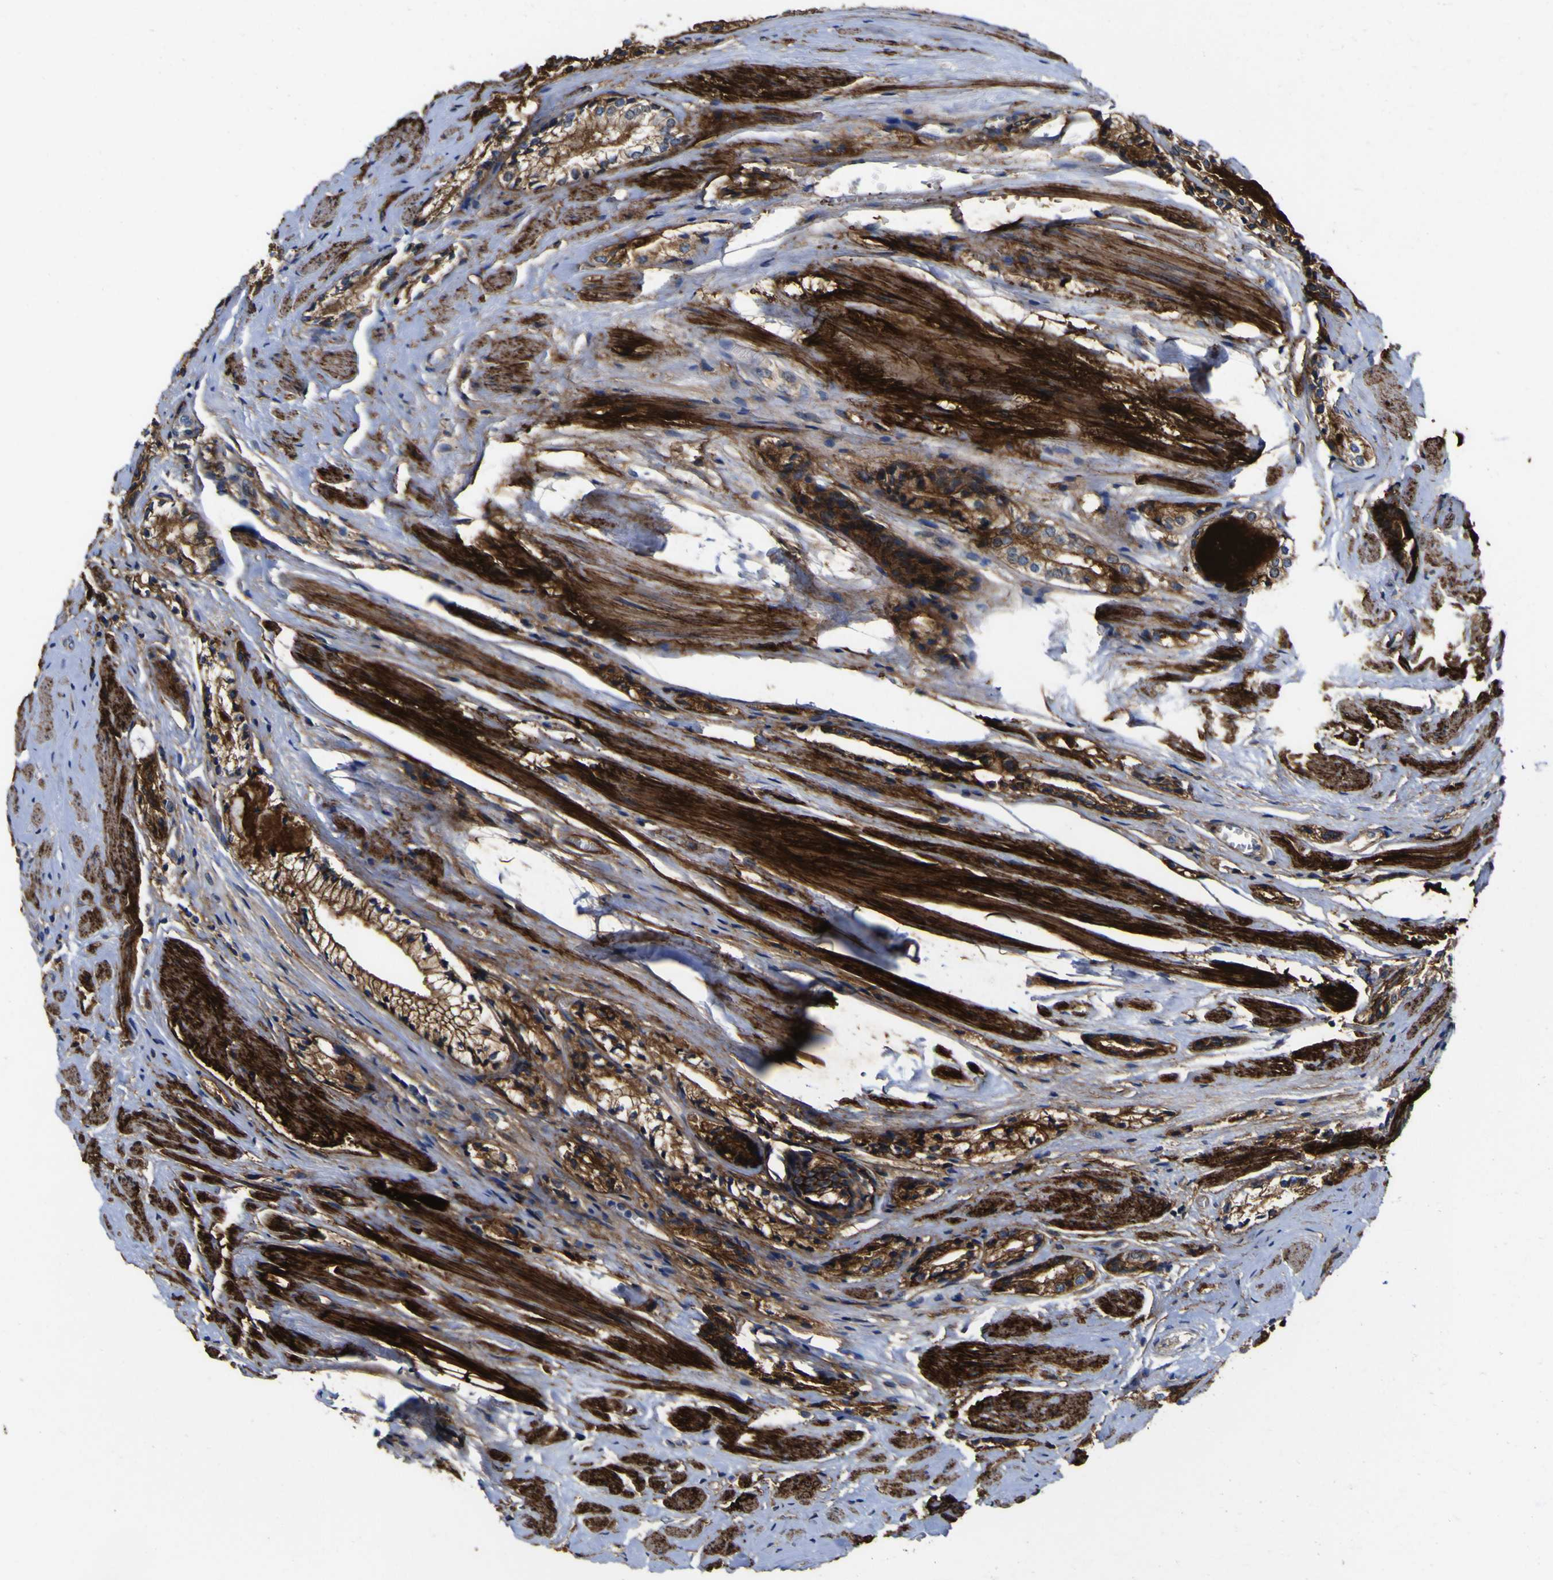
{"staining": {"intensity": "moderate", "quantity": ">75%", "location": "cytoplasmic/membranous"}, "tissue": "prostate cancer", "cell_type": "Tumor cells", "image_type": "cancer", "snomed": [{"axis": "morphology", "description": "Adenocarcinoma, Low grade"}, {"axis": "topography", "description": "Prostate"}], "caption": "DAB (3,3'-diaminobenzidine) immunohistochemical staining of human adenocarcinoma (low-grade) (prostate) exhibits moderate cytoplasmic/membranous protein staining in about >75% of tumor cells.", "gene": "CD151", "patient": {"sex": "male", "age": 60}}